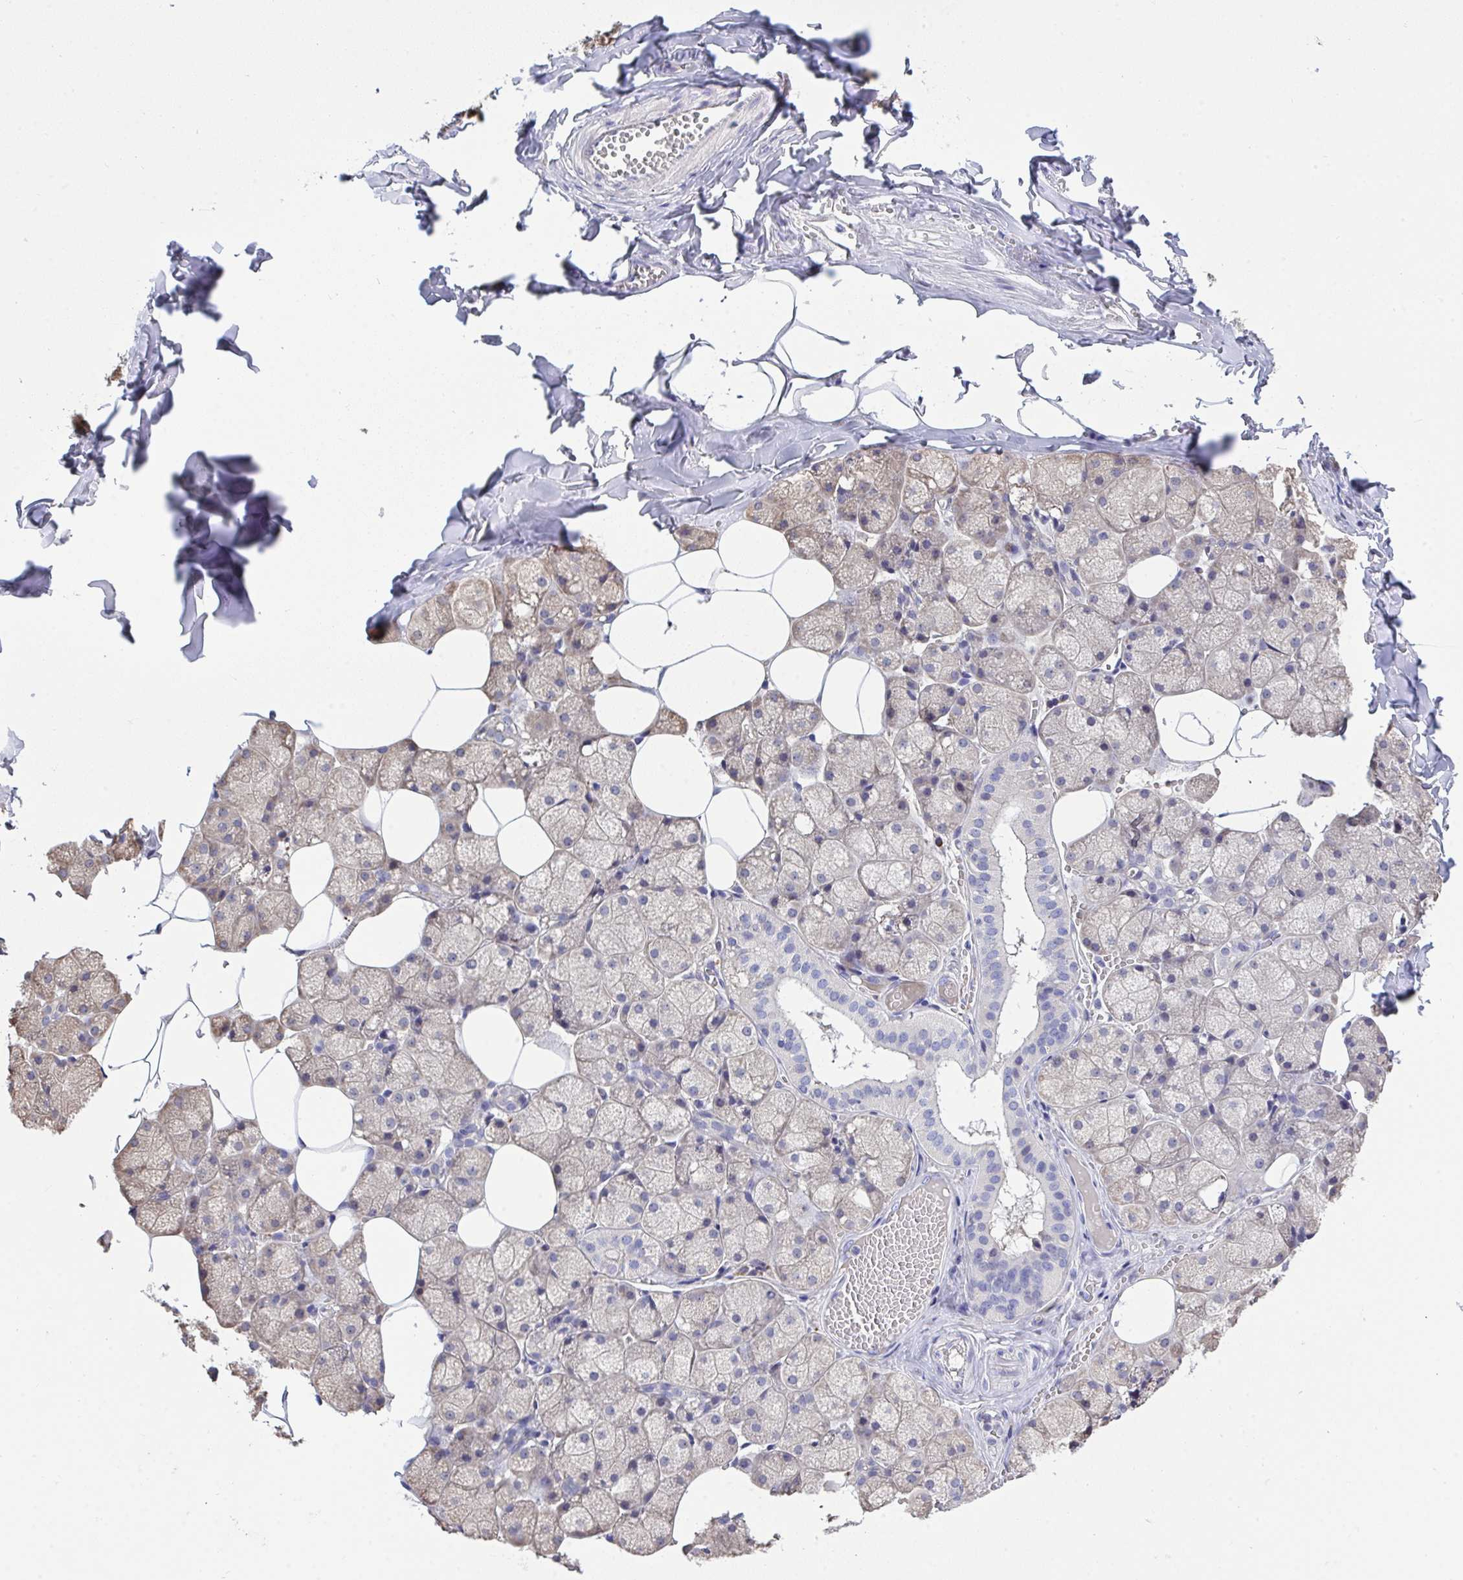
{"staining": {"intensity": "weak", "quantity": "<25%", "location": "cytoplasmic/membranous"}, "tissue": "salivary gland", "cell_type": "Glandular cells", "image_type": "normal", "snomed": [{"axis": "morphology", "description": "Normal tissue, NOS"}, {"axis": "topography", "description": "Salivary gland"}, {"axis": "topography", "description": "Peripheral nerve tissue"}], "caption": "An immunohistochemistry (IHC) histopathology image of benign salivary gland is shown. There is no staining in glandular cells of salivary gland.", "gene": "LRRC58", "patient": {"sex": "male", "age": 38}}